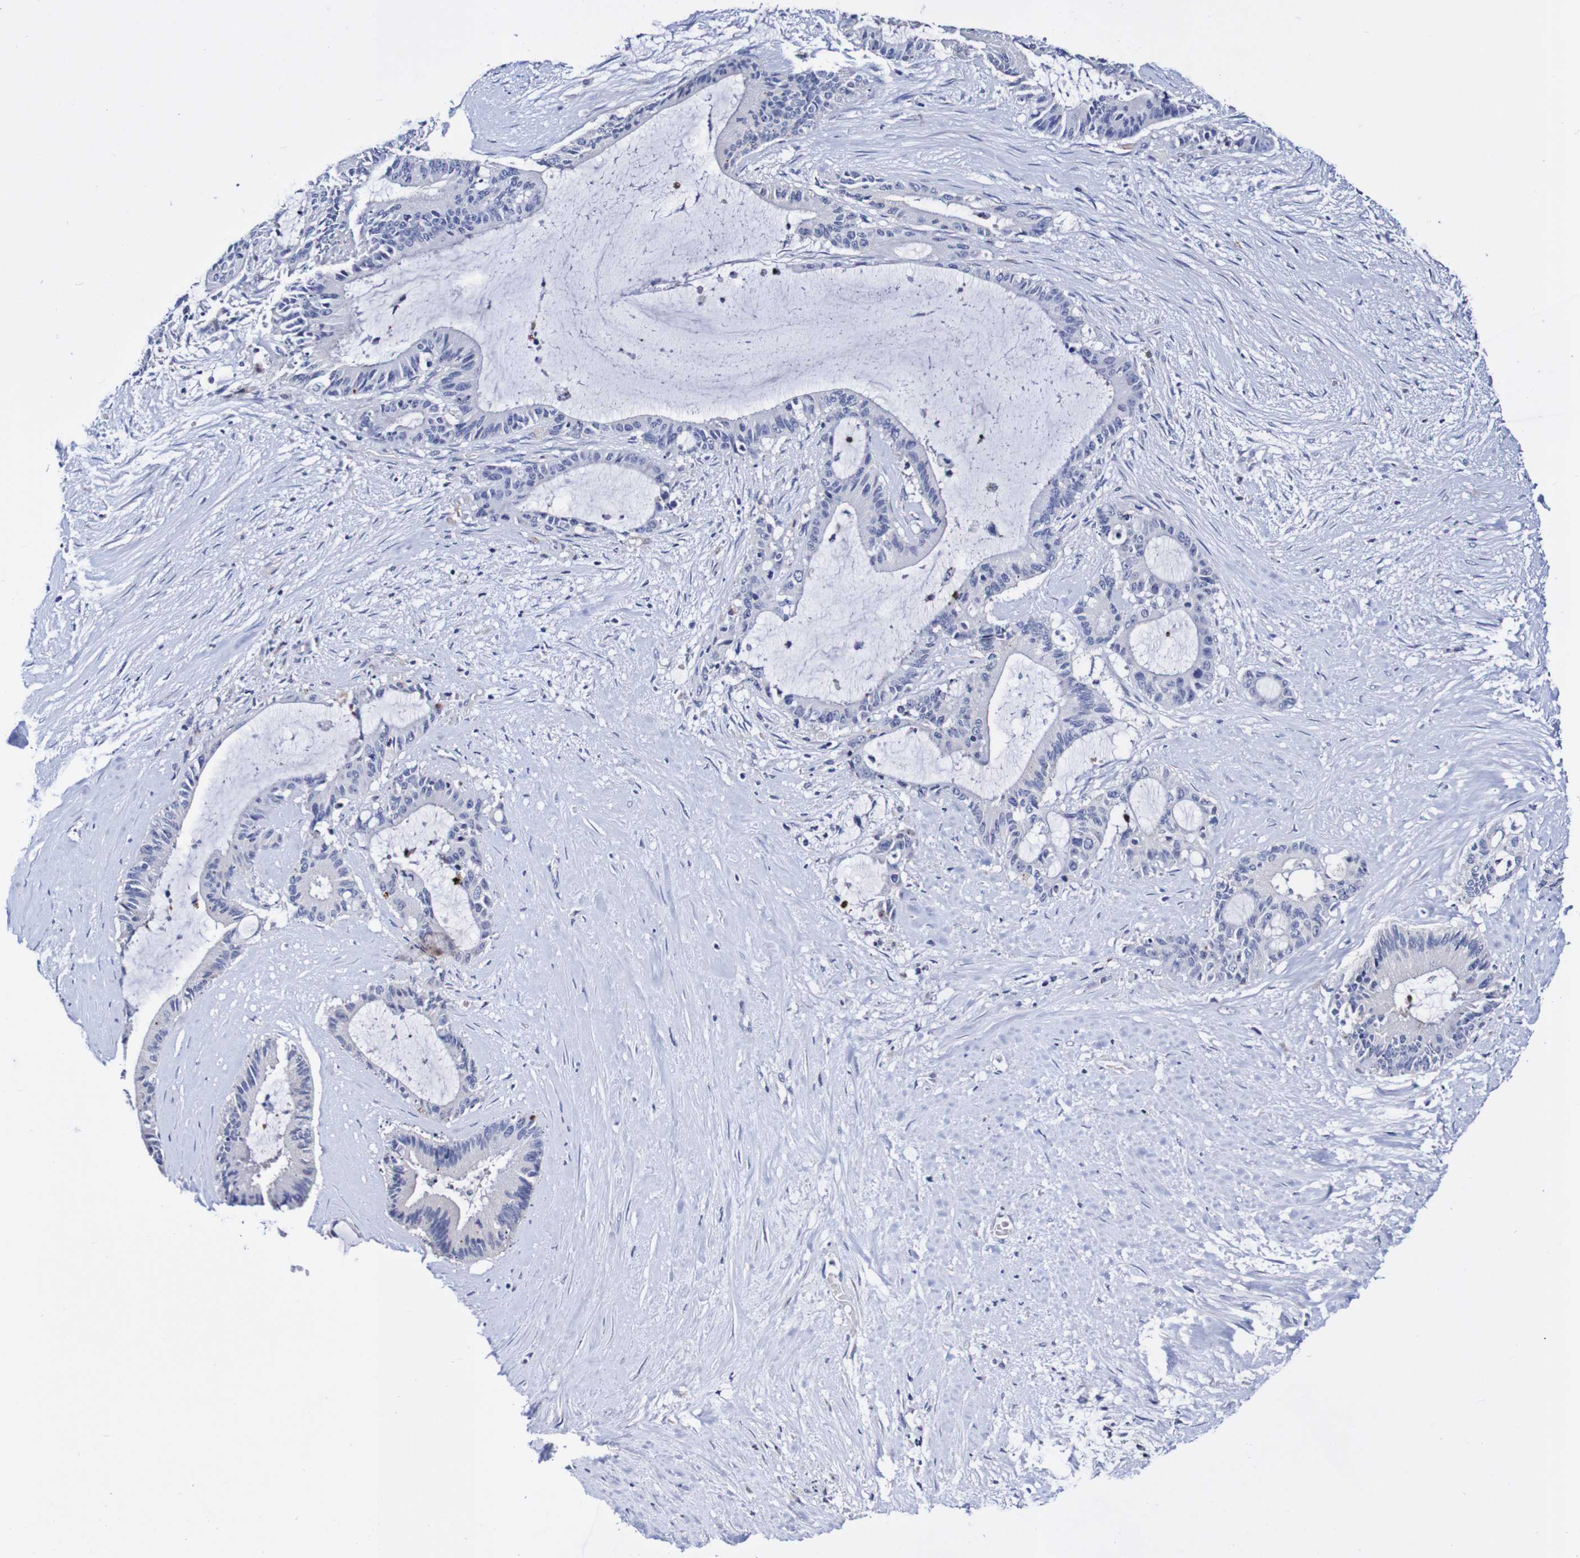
{"staining": {"intensity": "negative", "quantity": "none", "location": "none"}, "tissue": "liver cancer", "cell_type": "Tumor cells", "image_type": "cancer", "snomed": [{"axis": "morphology", "description": "Cholangiocarcinoma"}, {"axis": "topography", "description": "Liver"}], "caption": "This is an immunohistochemistry photomicrograph of human liver cholangiocarcinoma. There is no expression in tumor cells.", "gene": "SEZ6", "patient": {"sex": "female", "age": 73}}